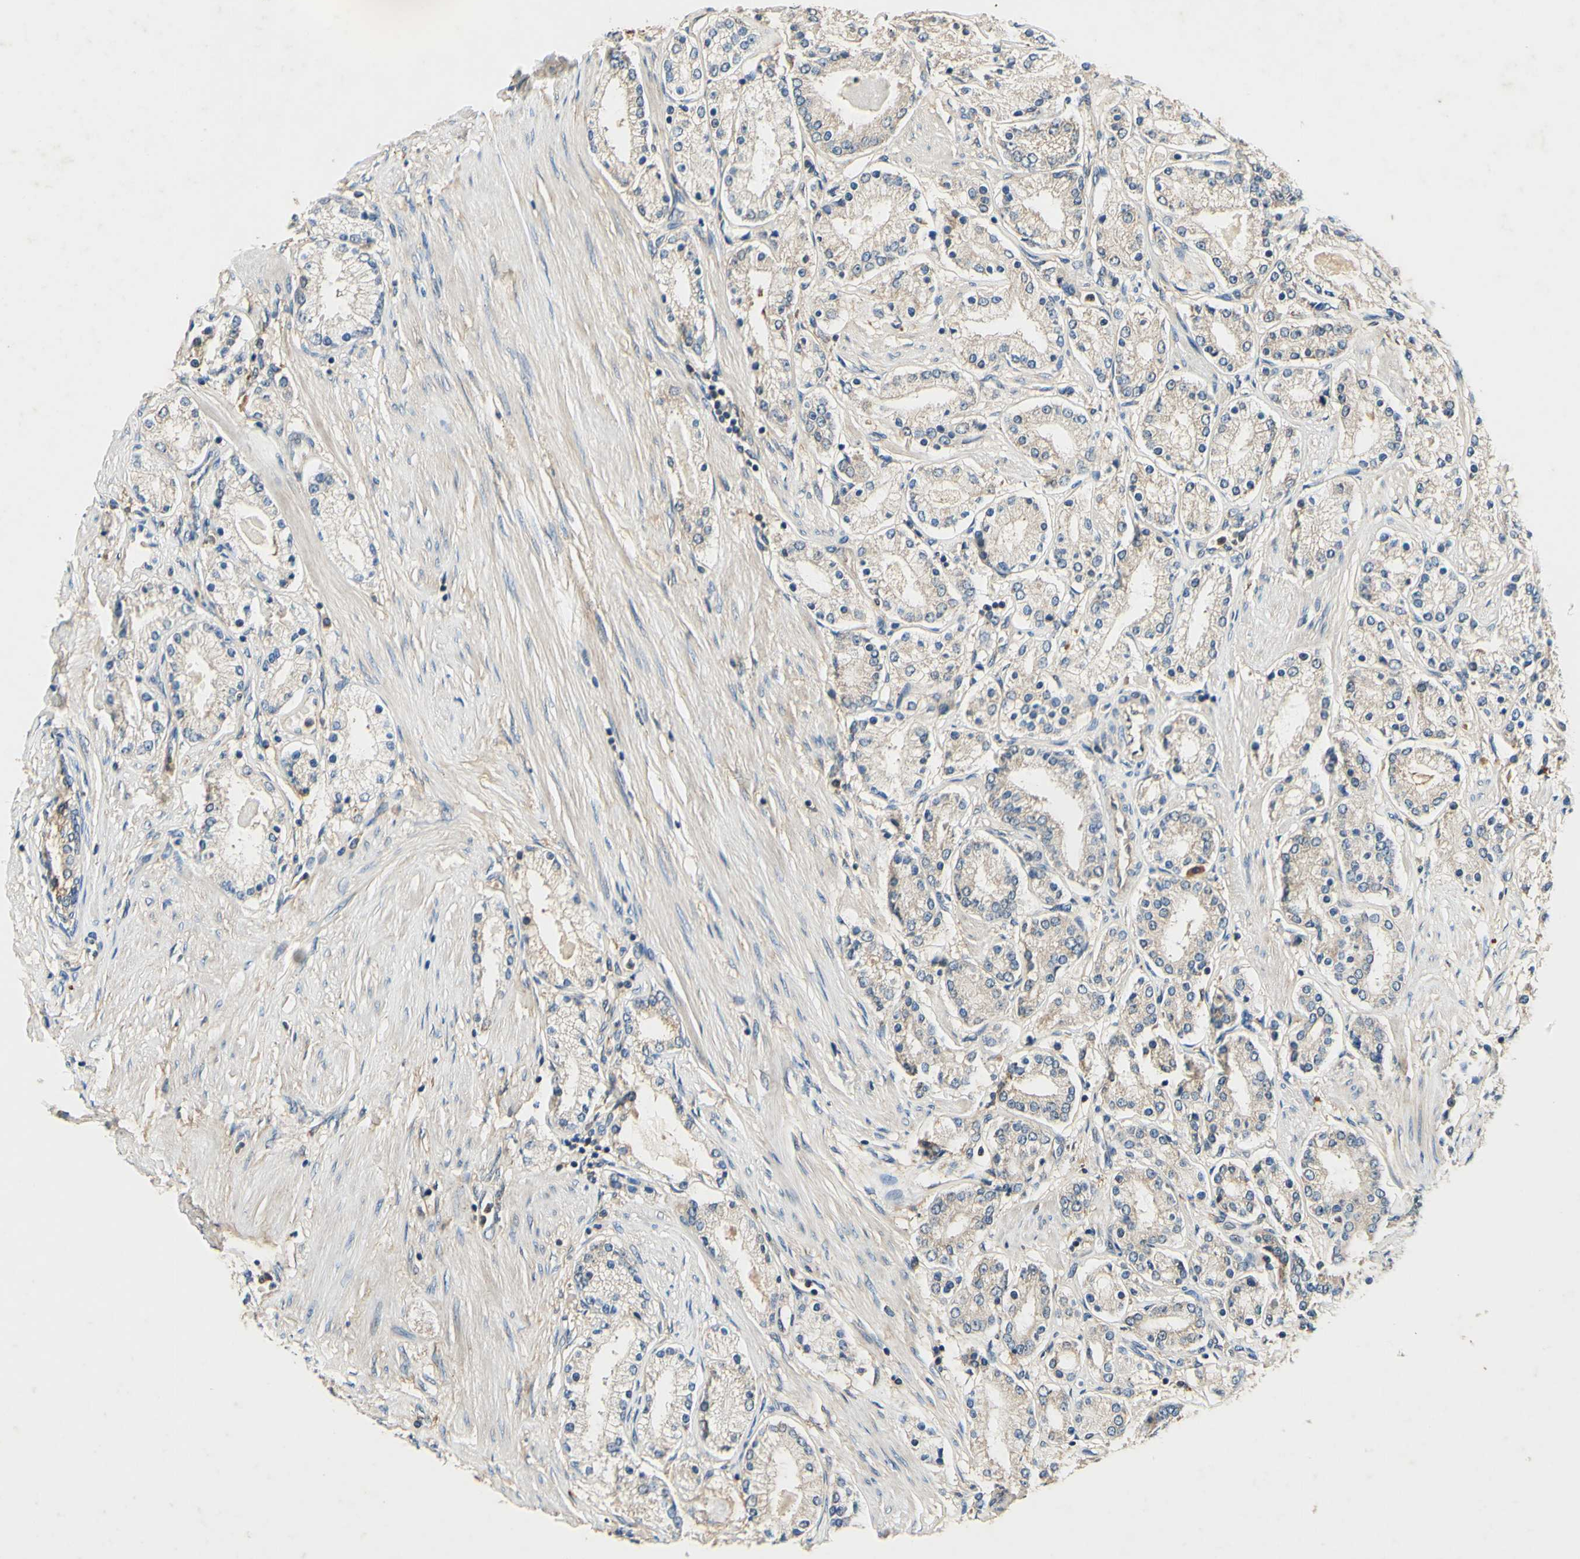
{"staining": {"intensity": "weak", "quantity": "25%-75%", "location": "cytoplasmic/membranous"}, "tissue": "prostate cancer", "cell_type": "Tumor cells", "image_type": "cancer", "snomed": [{"axis": "morphology", "description": "Adenocarcinoma, Low grade"}, {"axis": "topography", "description": "Prostate"}], "caption": "Immunohistochemical staining of human prostate adenocarcinoma (low-grade) reveals low levels of weak cytoplasmic/membranous protein positivity in about 25%-75% of tumor cells.", "gene": "PLA2G4A", "patient": {"sex": "male", "age": 63}}